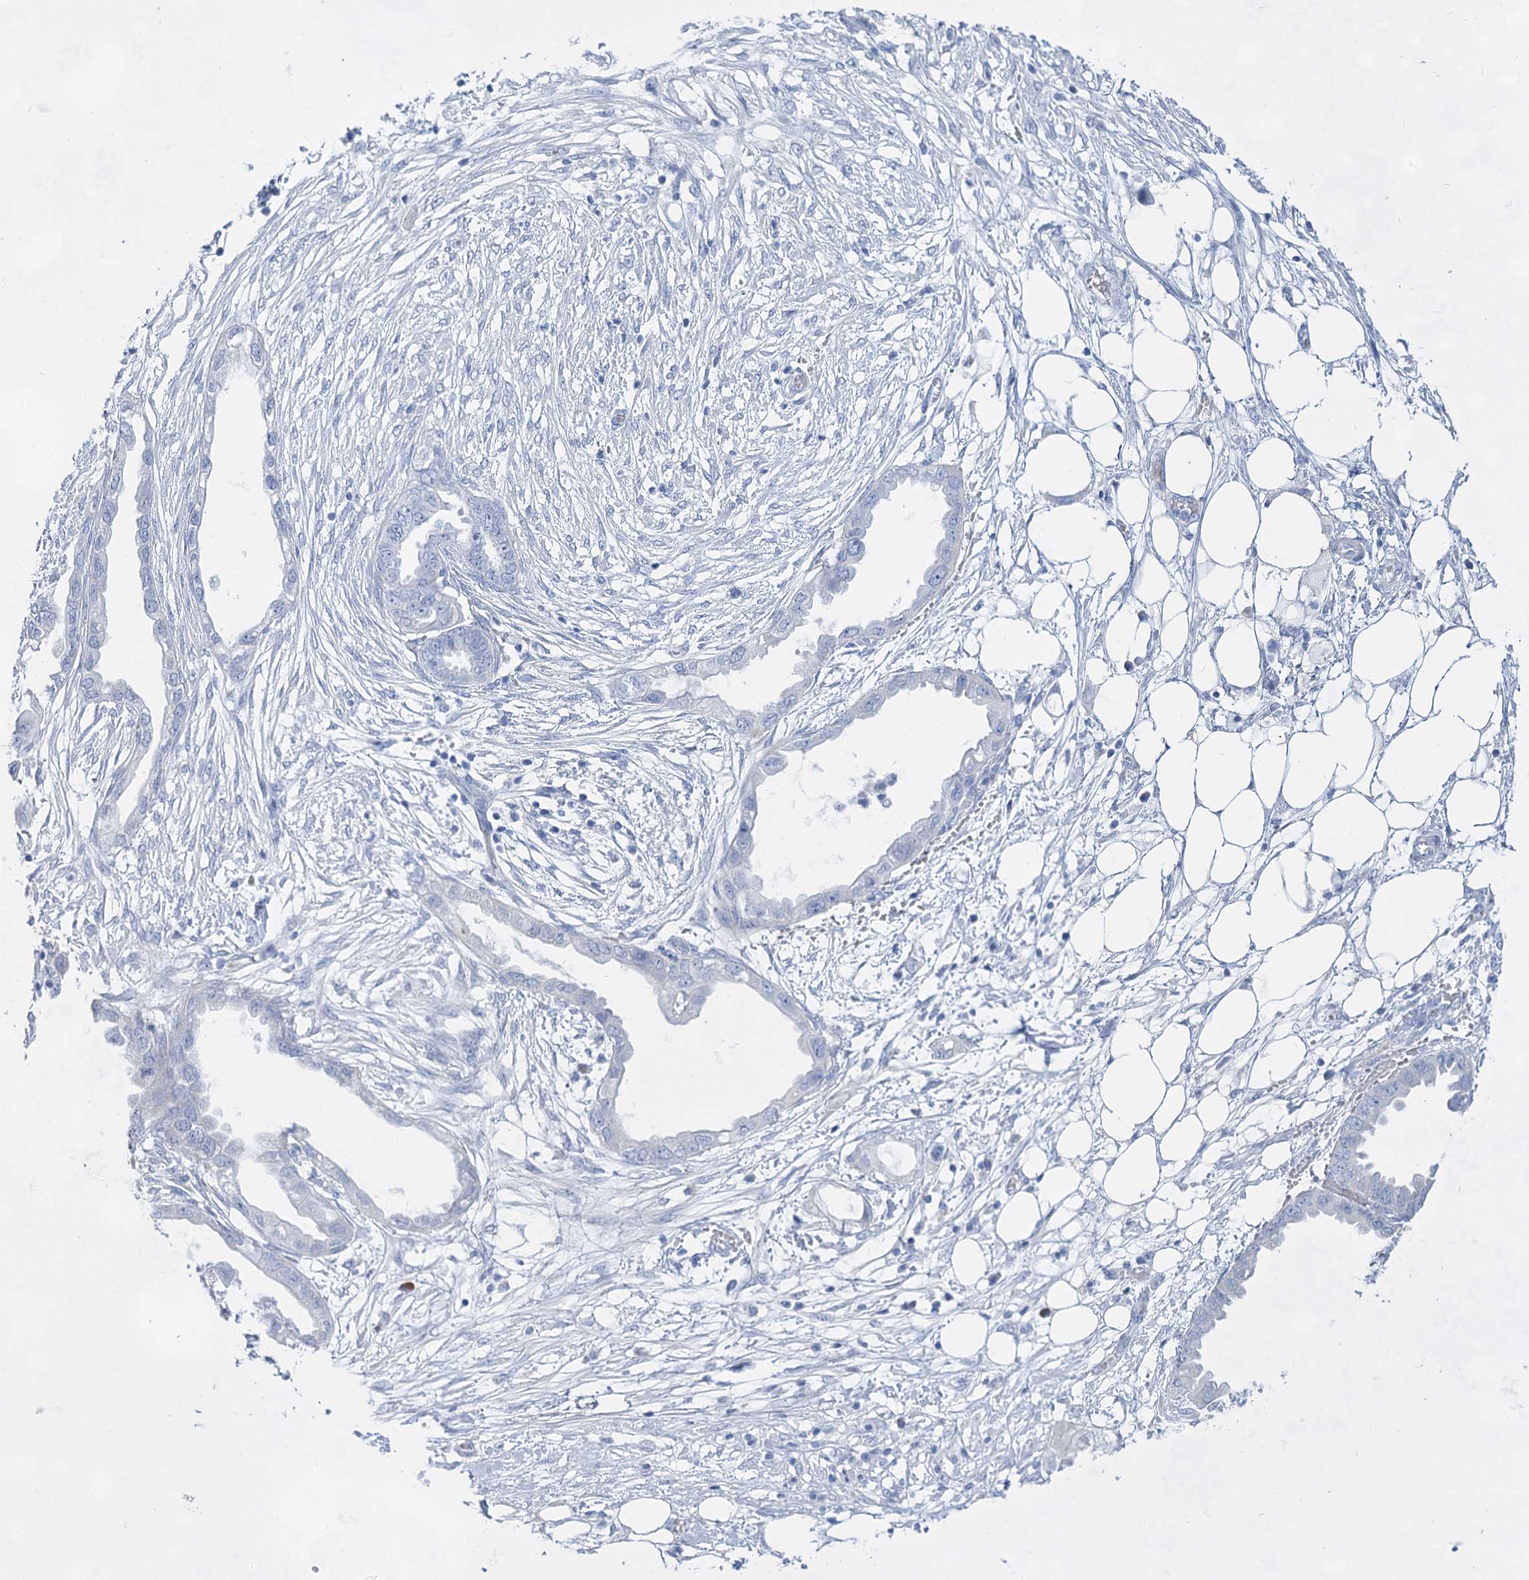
{"staining": {"intensity": "negative", "quantity": "none", "location": "none"}, "tissue": "endometrial cancer", "cell_type": "Tumor cells", "image_type": "cancer", "snomed": [{"axis": "morphology", "description": "Adenocarcinoma, NOS"}, {"axis": "morphology", "description": "Adenocarcinoma, metastatic, NOS"}, {"axis": "topography", "description": "Adipose tissue"}, {"axis": "topography", "description": "Endometrium"}], "caption": "There is no significant staining in tumor cells of endometrial cancer (adenocarcinoma). Nuclei are stained in blue.", "gene": "ACRV1", "patient": {"sex": "female", "age": 67}}